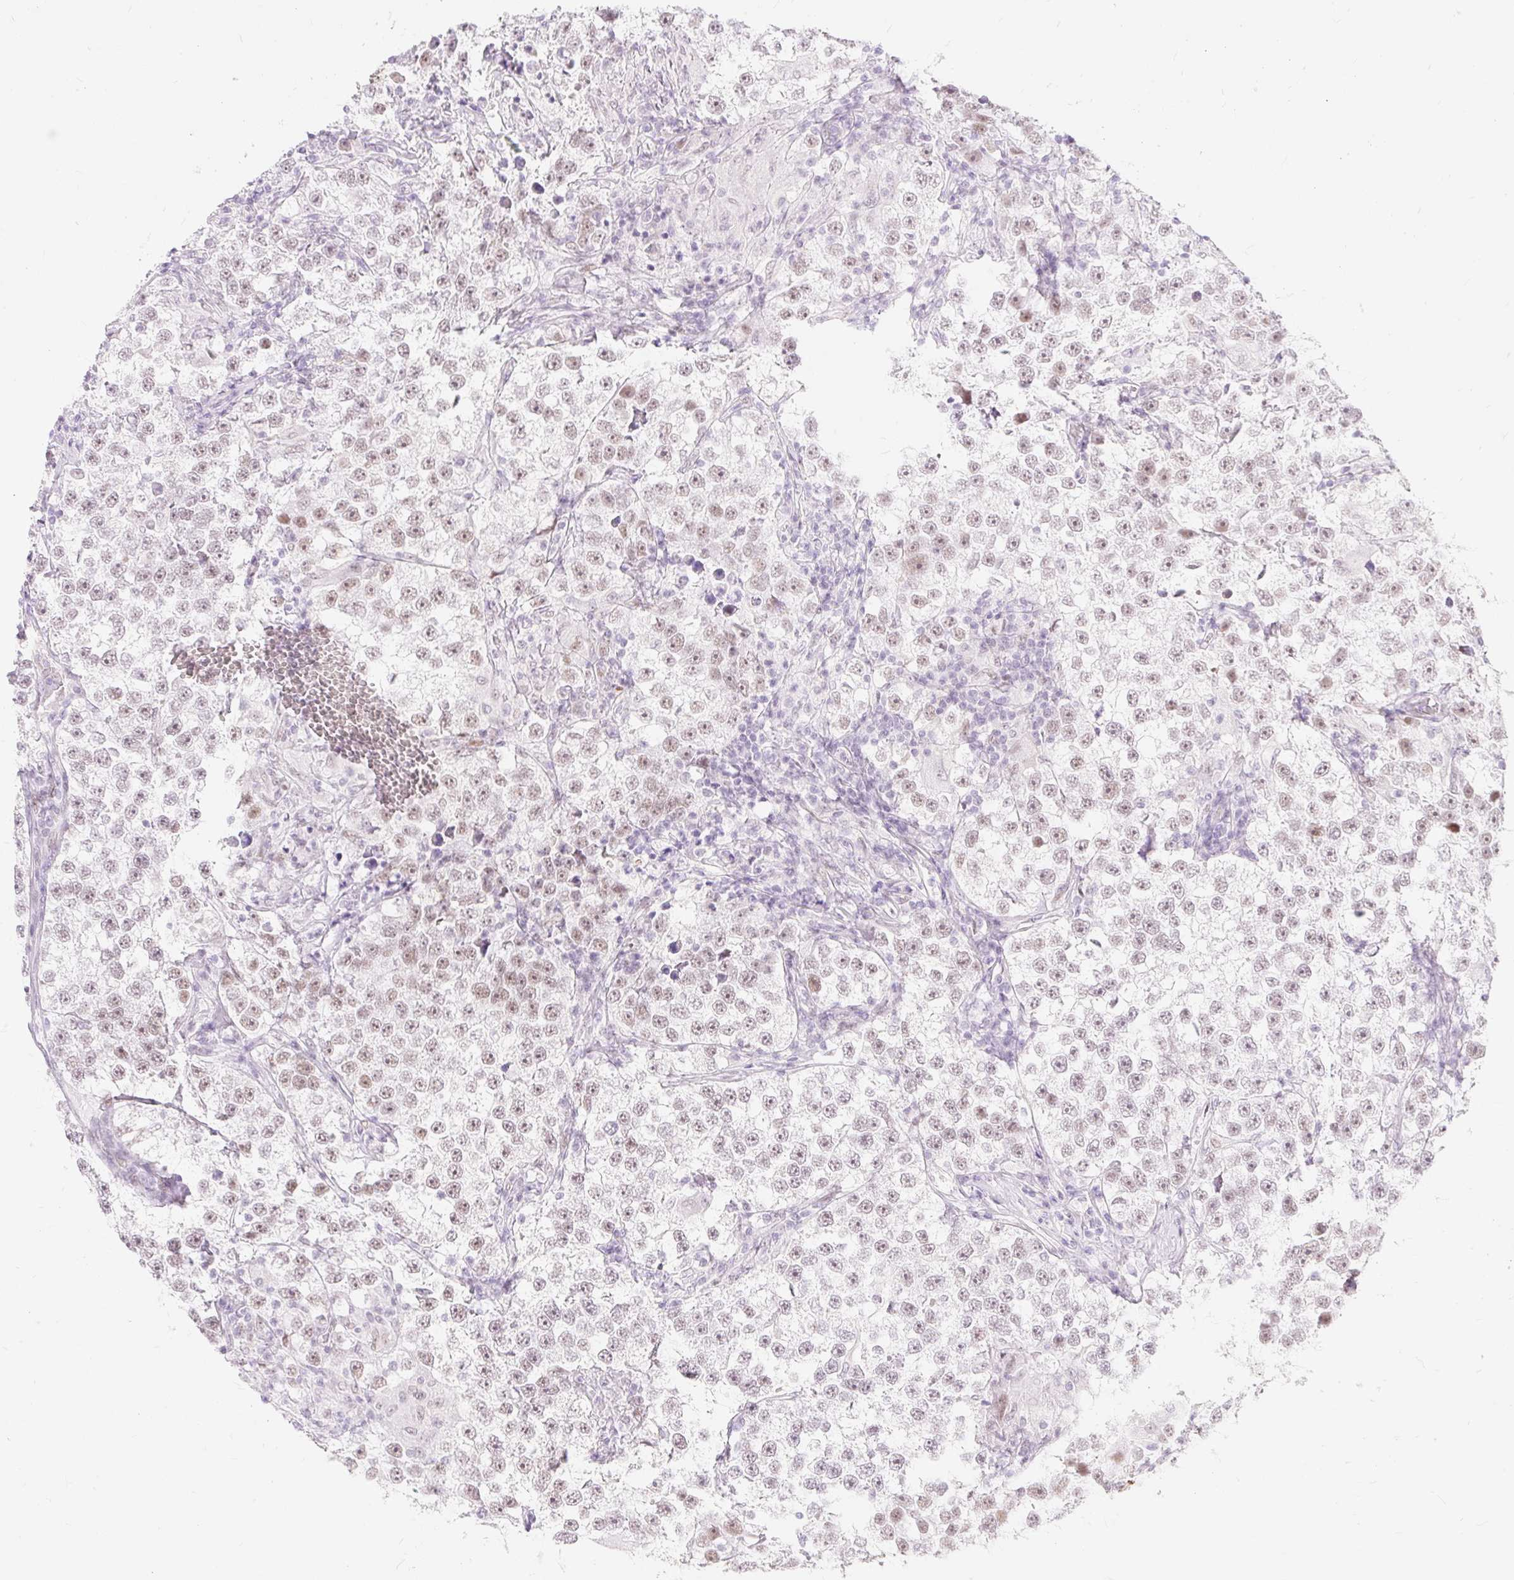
{"staining": {"intensity": "weak", "quantity": ">75%", "location": "nuclear"}, "tissue": "testis cancer", "cell_type": "Tumor cells", "image_type": "cancer", "snomed": [{"axis": "morphology", "description": "Seminoma, NOS"}, {"axis": "topography", "description": "Testis"}], "caption": "Testis seminoma was stained to show a protein in brown. There is low levels of weak nuclear staining in approximately >75% of tumor cells. (DAB IHC with brightfield microscopy, high magnification).", "gene": "H2BW1", "patient": {"sex": "male", "age": 46}}